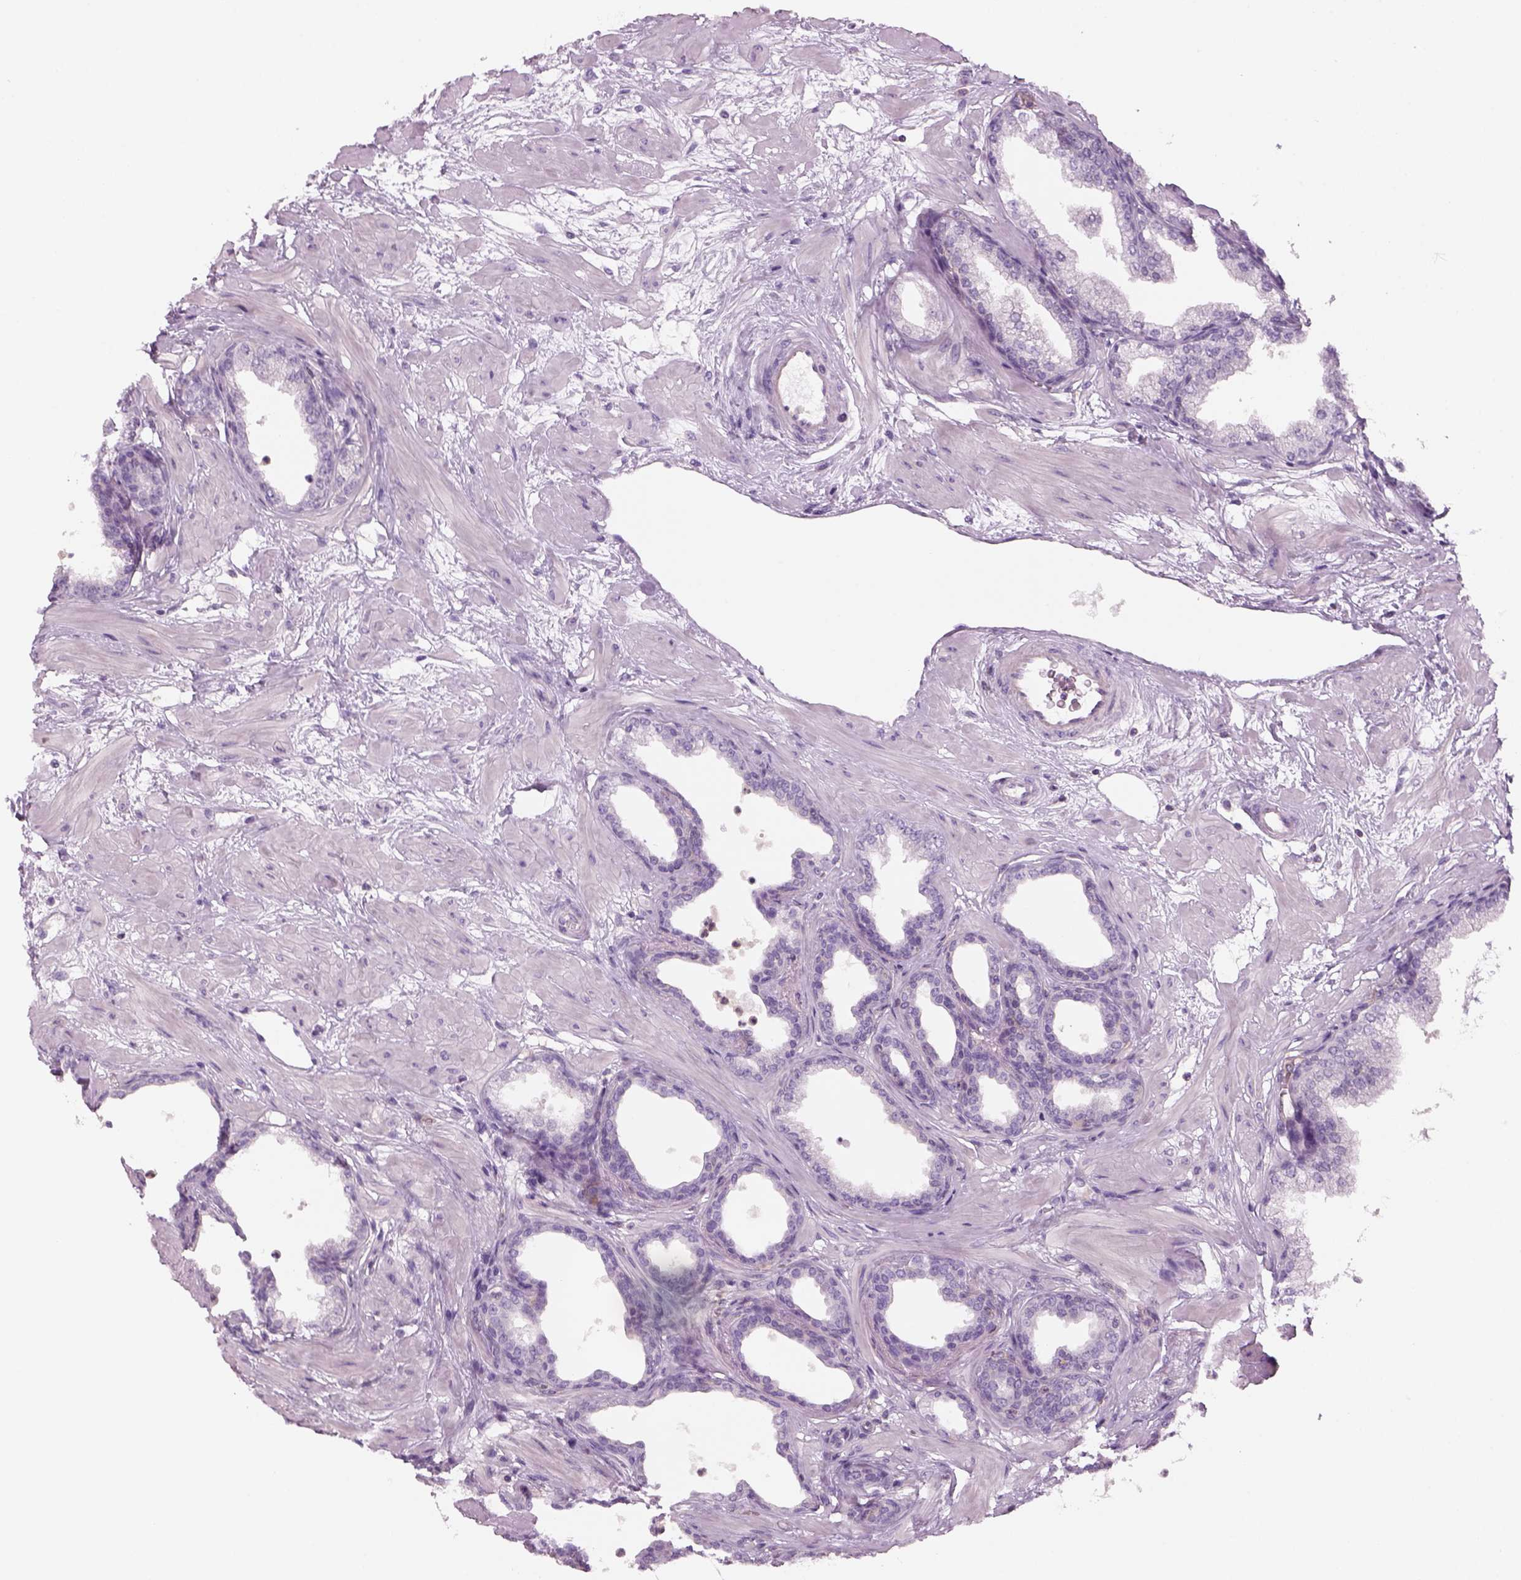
{"staining": {"intensity": "negative", "quantity": "none", "location": "none"}, "tissue": "prostate", "cell_type": "Glandular cells", "image_type": "normal", "snomed": [{"axis": "morphology", "description": "Normal tissue, NOS"}, {"axis": "topography", "description": "Prostate"}], "caption": "The image displays no significant positivity in glandular cells of prostate. (Immunohistochemistry, brightfield microscopy, high magnification).", "gene": "SLC1A7", "patient": {"sex": "male", "age": 37}}